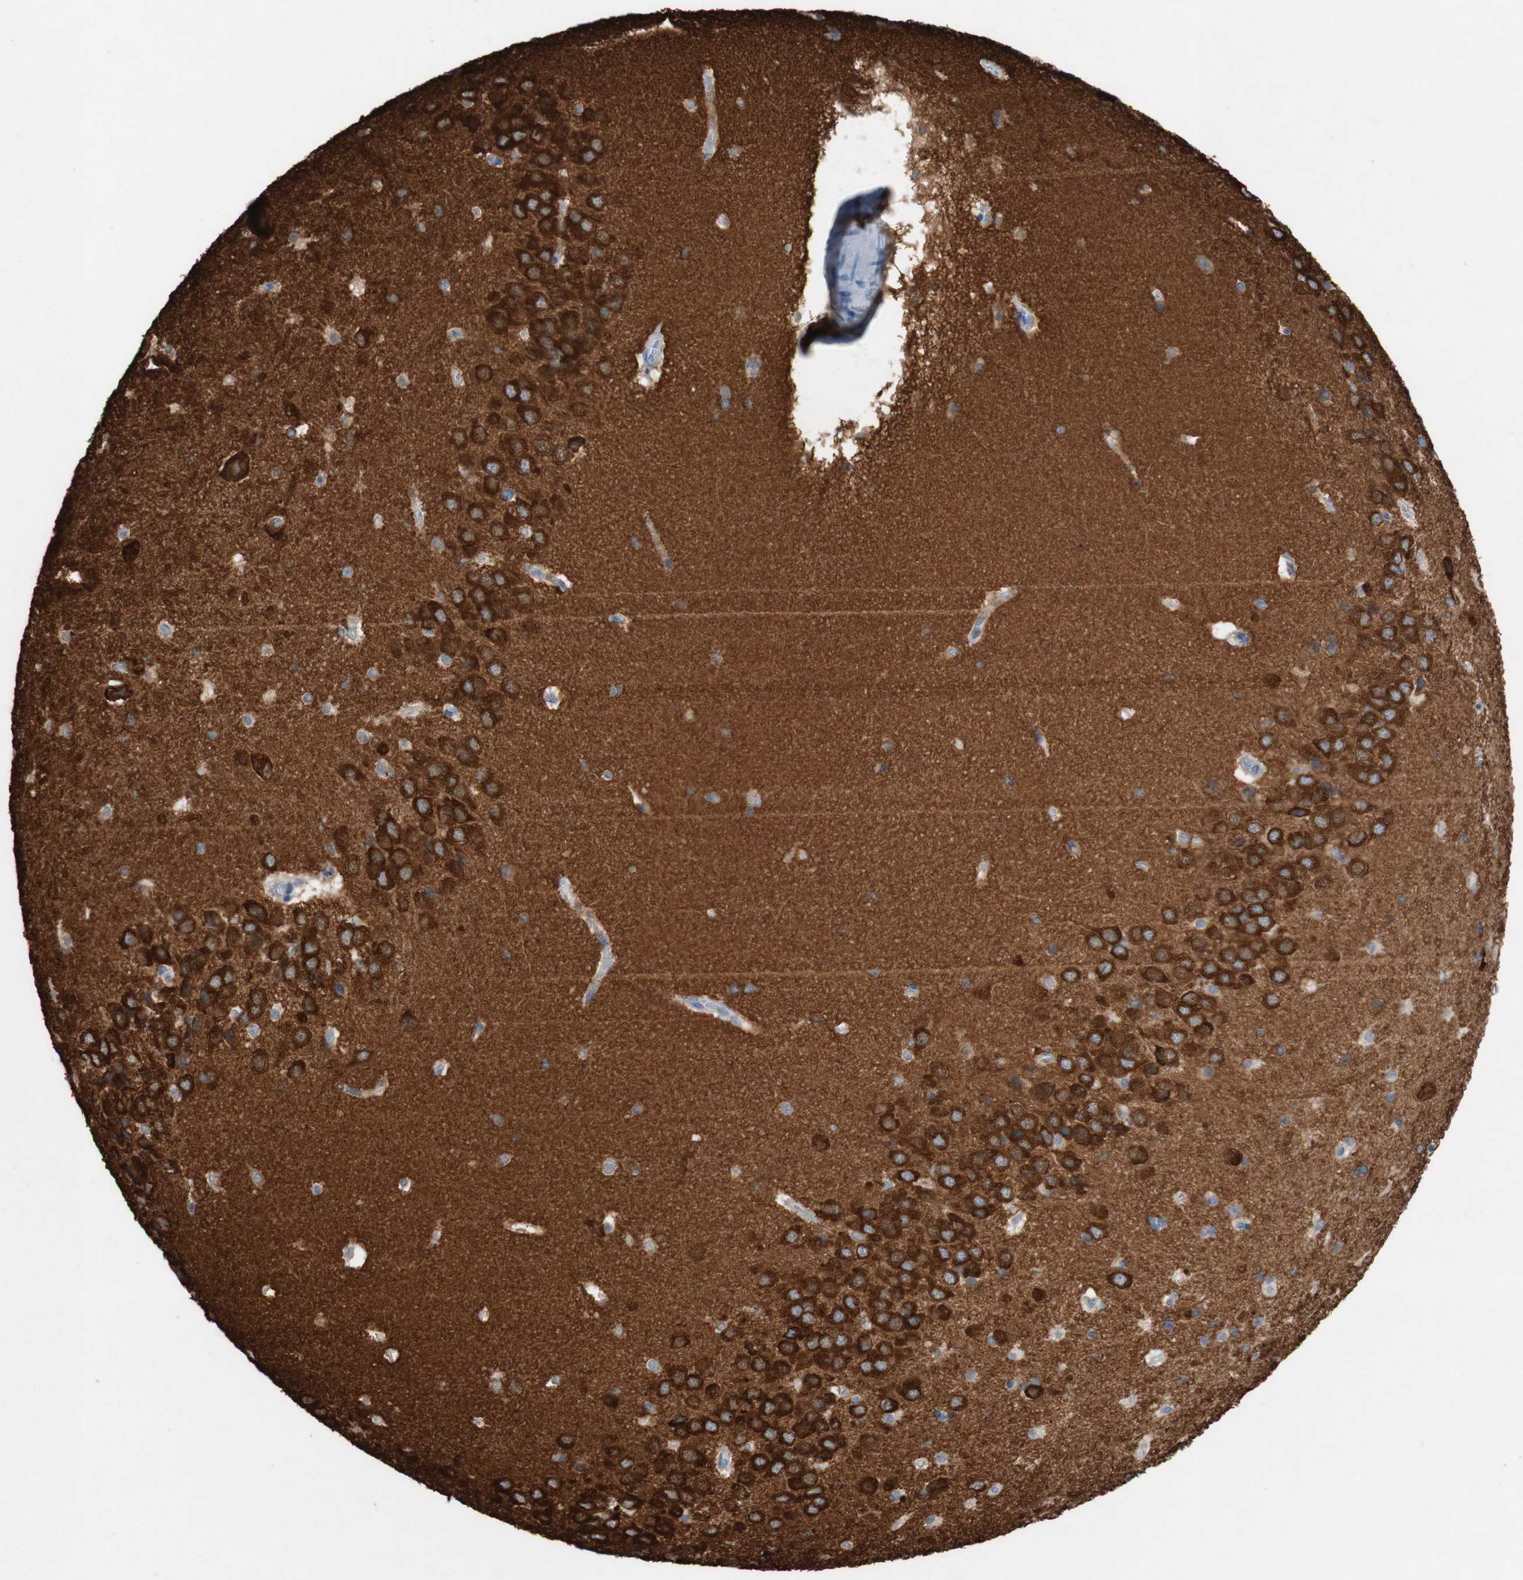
{"staining": {"intensity": "negative", "quantity": "none", "location": "none"}, "tissue": "hippocampus", "cell_type": "Glial cells", "image_type": "normal", "snomed": [{"axis": "morphology", "description": "Normal tissue, NOS"}, {"axis": "topography", "description": "Hippocampus"}], "caption": "A high-resolution image shows IHC staining of unremarkable hippocampus, which demonstrates no significant staining in glial cells. The staining was performed using DAB to visualize the protein expression in brown, while the nuclei were stained in blue with hematoxylin (Magnification: 20x).", "gene": "PACSIN1", "patient": {"sex": "female", "age": 19}}